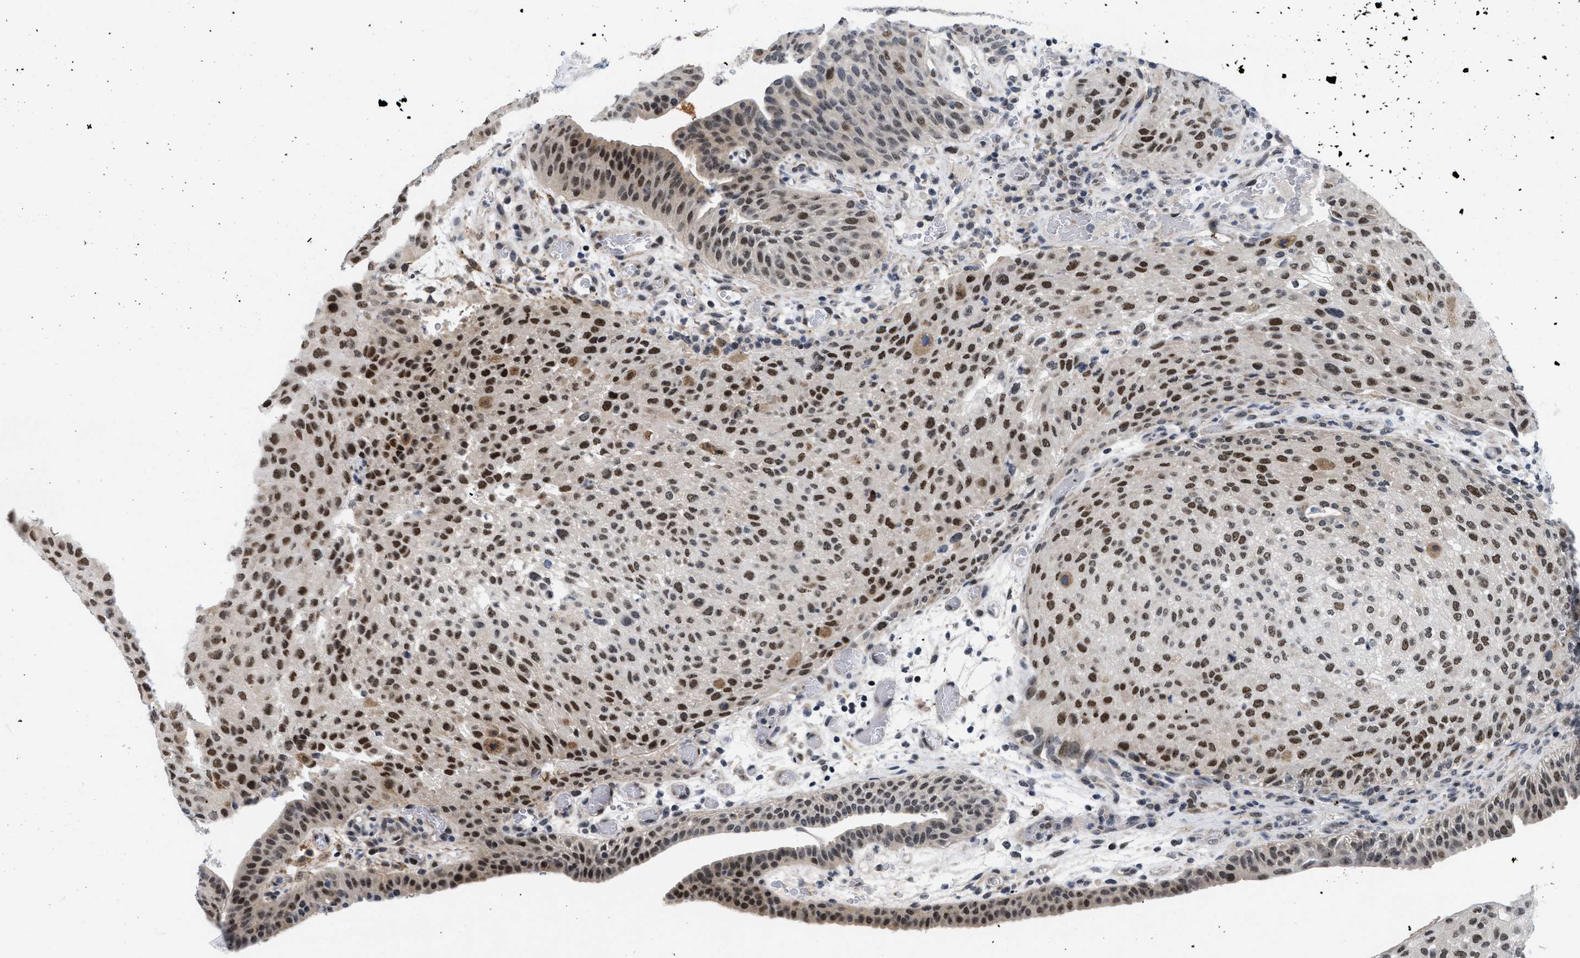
{"staining": {"intensity": "strong", "quantity": "25%-75%", "location": "nuclear"}, "tissue": "urothelial cancer", "cell_type": "Tumor cells", "image_type": "cancer", "snomed": [{"axis": "morphology", "description": "Urothelial carcinoma, Low grade"}, {"axis": "morphology", "description": "Urothelial carcinoma, High grade"}, {"axis": "topography", "description": "Urinary bladder"}], "caption": "Tumor cells exhibit high levels of strong nuclear expression in about 25%-75% of cells in high-grade urothelial carcinoma. The protein is stained brown, and the nuclei are stained in blue (DAB IHC with brightfield microscopy, high magnification).", "gene": "PITHD1", "patient": {"sex": "male", "age": 35}}